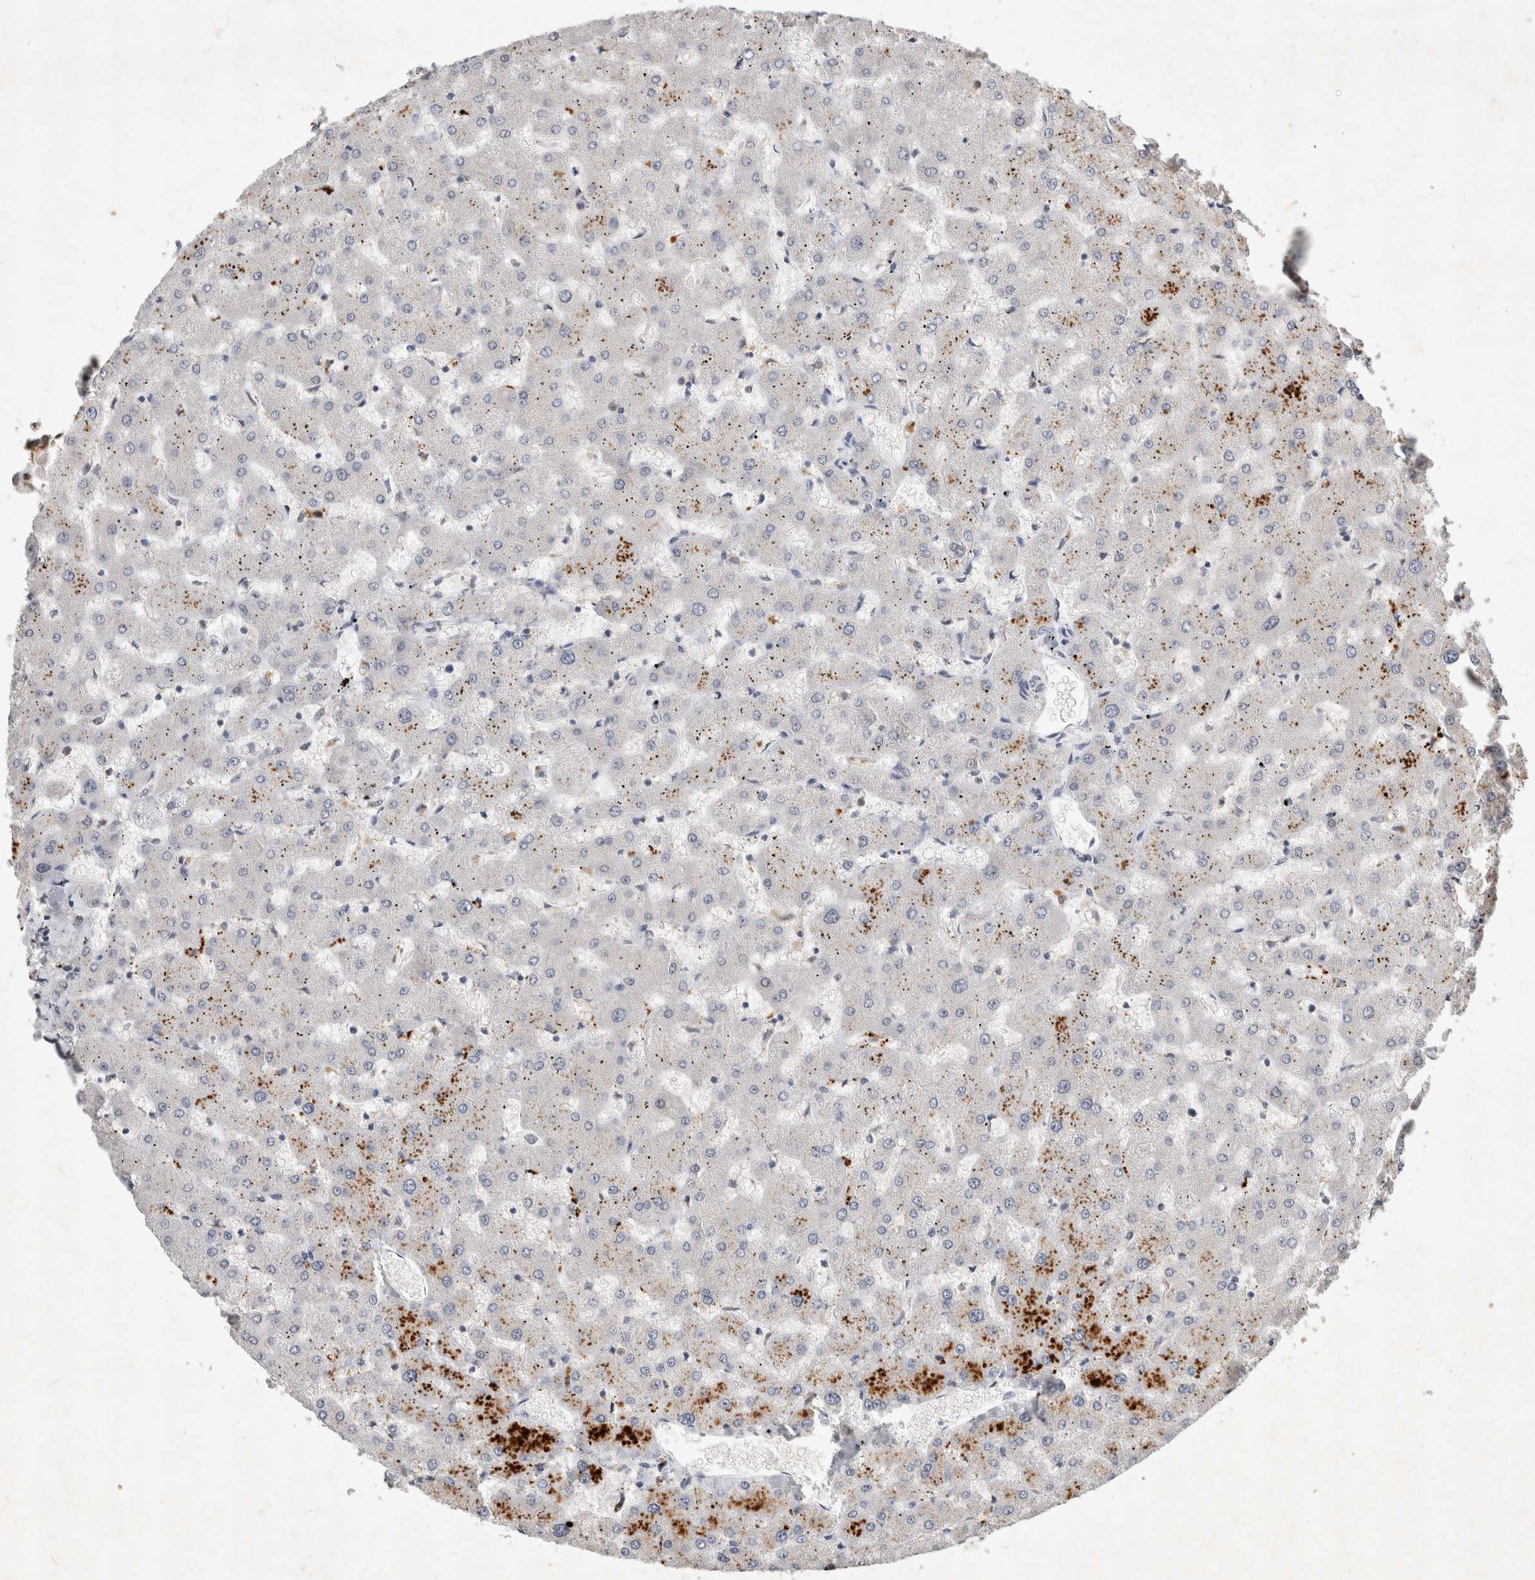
{"staining": {"intensity": "negative", "quantity": "none", "location": "none"}, "tissue": "liver", "cell_type": "Cholangiocytes", "image_type": "normal", "snomed": [{"axis": "morphology", "description": "Normal tissue, NOS"}, {"axis": "topography", "description": "Liver"}], "caption": "Immunohistochemical staining of unremarkable liver shows no significant positivity in cholangiocytes.", "gene": "XRCC5", "patient": {"sex": "female", "age": 63}}